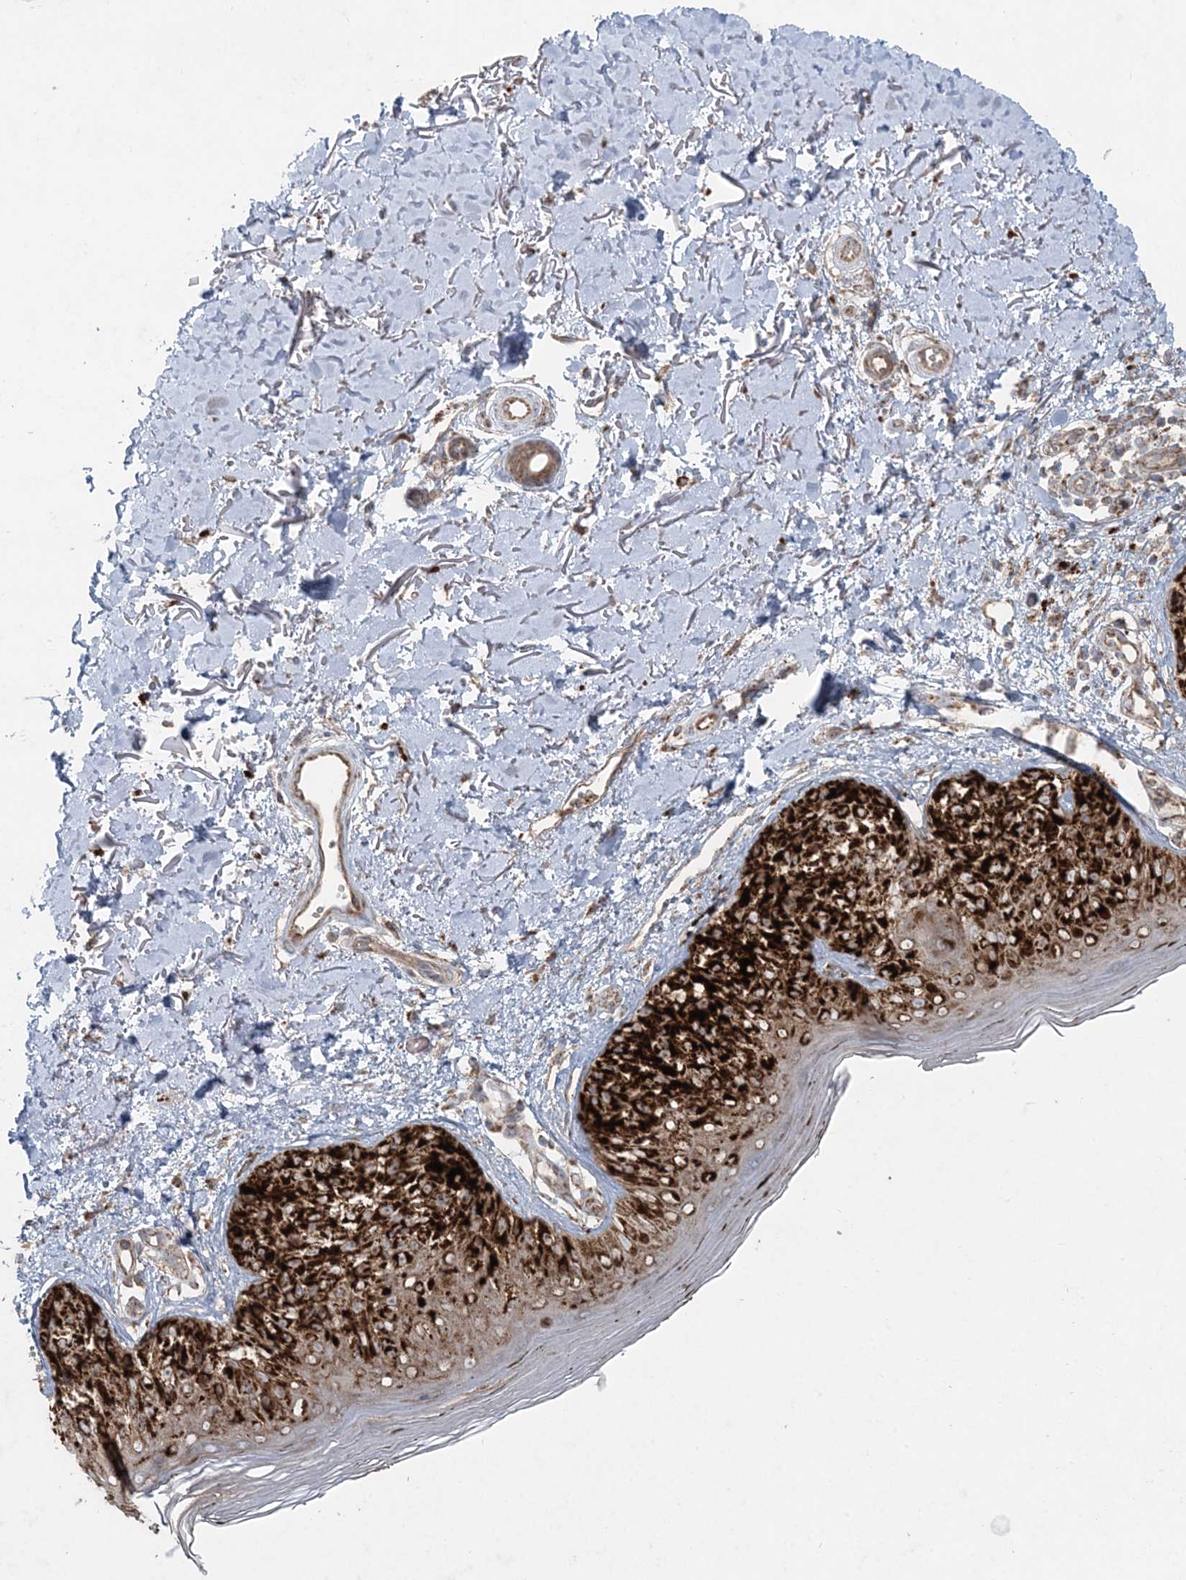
{"staining": {"intensity": "strong", "quantity": ">75%", "location": "cytoplasmic/membranous"}, "tissue": "melanoma", "cell_type": "Tumor cells", "image_type": "cancer", "snomed": [{"axis": "morphology", "description": "Malignant melanoma, NOS"}, {"axis": "topography", "description": "Skin"}], "caption": "DAB (3,3'-diaminobenzidine) immunohistochemical staining of human malignant melanoma shows strong cytoplasmic/membranous protein positivity in about >75% of tumor cells. (IHC, brightfield microscopy, high magnification).", "gene": "LRPPRC", "patient": {"sex": "female", "age": 50}}